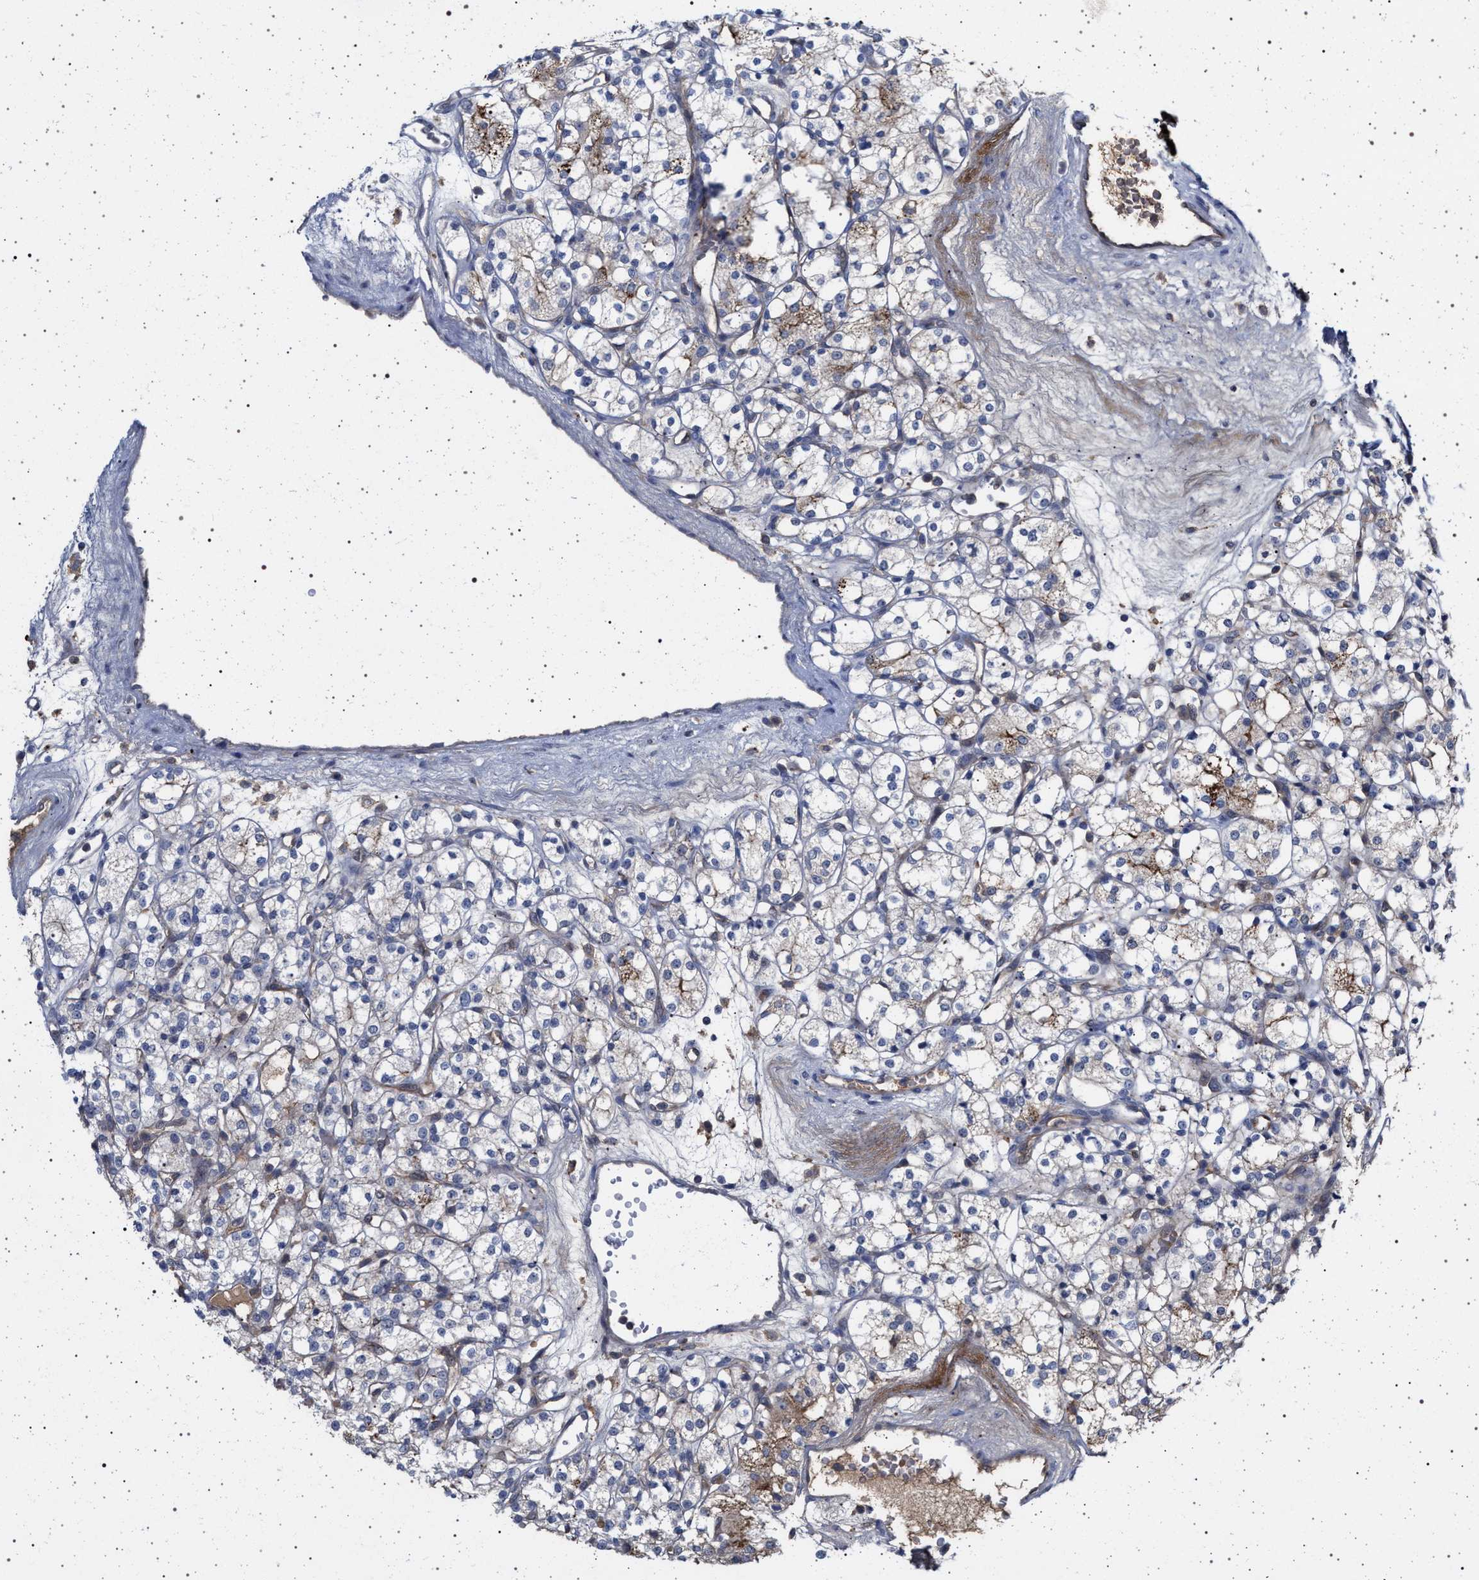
{"staining": {"intensity": "weak", "quantity": "25%-75%", "location": "cytoplasmic/membranous"}, "tissue": "renal cancer", "cell_type": "Tumor cells", "image_type": "cancer", "snomed": [{"axis": "morphology", "description": "Adenocarcinoma, NOS"}, {"axis": "topography", "description": "Kidney"}], "caption": "An image of renal cancer (adenocarcinoma) stained for a protein shows weak cytoplasmic/membranous brown staining in tumor cells.", "gene": "RBM48", "patient": {"sex": "male", "age": 77}}